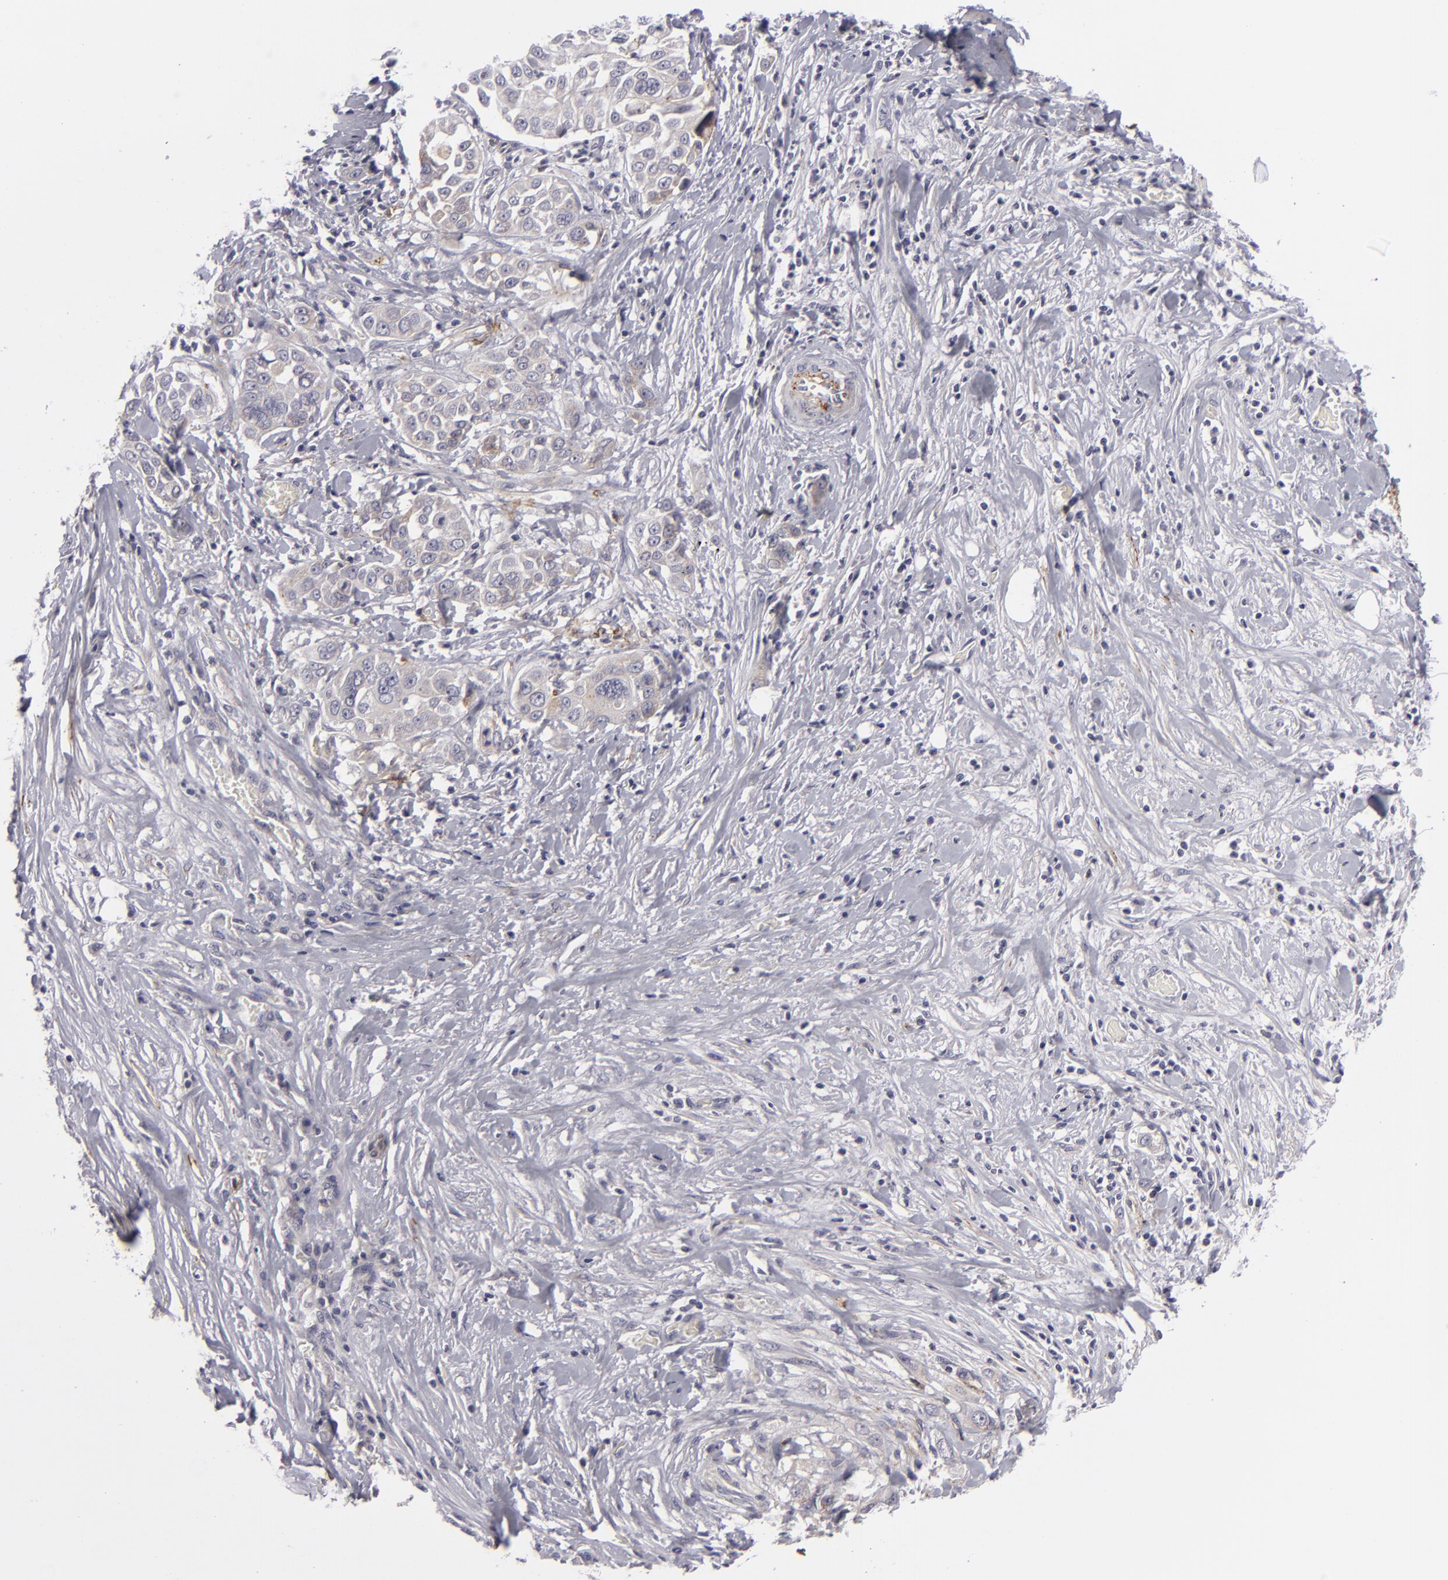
{"staining": {"intensity": "weak", "quantity": "<25%", "location": "cytoplasmic/membranous"}, "tissue": "pancreatic cancer", "cell_type": "Tumor cells", "image_type": "cancer", "snomed": [{"axis": "morphology", "description": "Adenocarcinoma, NOS"}, {"axis": "topography", "description": "Pancreas"}], "caption": "Immunohistochemical staining of pancreatic cancer demonstrates no significant expression in tumor cells.", "gene": "ALCAM", "patient": {"sex": "female", "age": 52}}